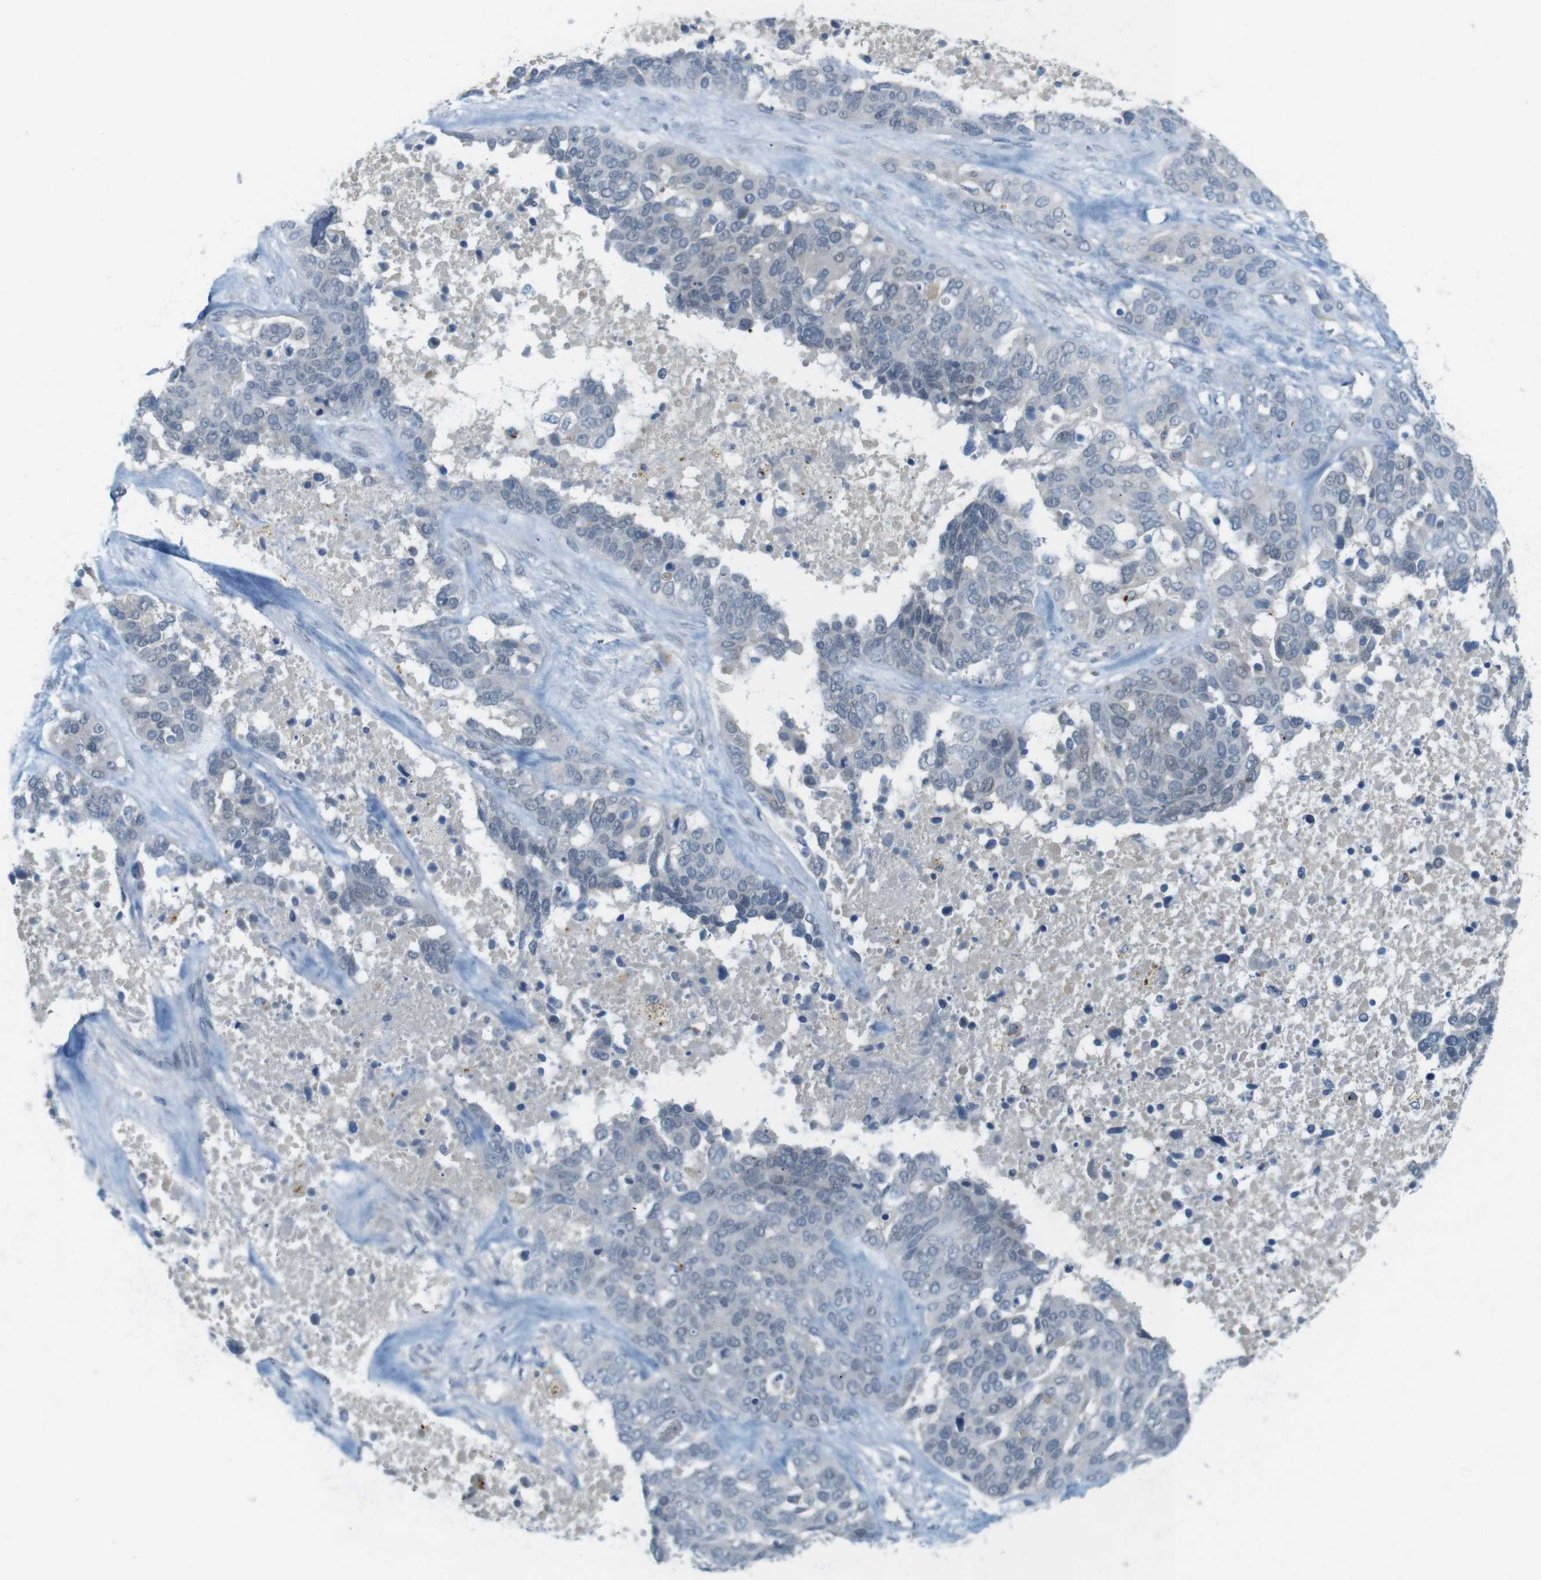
{"staining": {"intensity": "negative", "quantity": "none", "location": "none"}, "tissue": "ovarian cancer", "cell_type": "Tumor cells", "image_type": "cancer", "snomed": [{"axis": "morphology", "description": "Cystadenocarcinoma, serous, NOS"}, {"axis": "topography", "description": "Ovary"}], "caption": "The IHC image has no significant staining in tumor cells of ovarian cancer (serous cystadenocarcinoma) tissue.", "gene": "UGT8", "patient": {"sex": "female", "age": 44}}